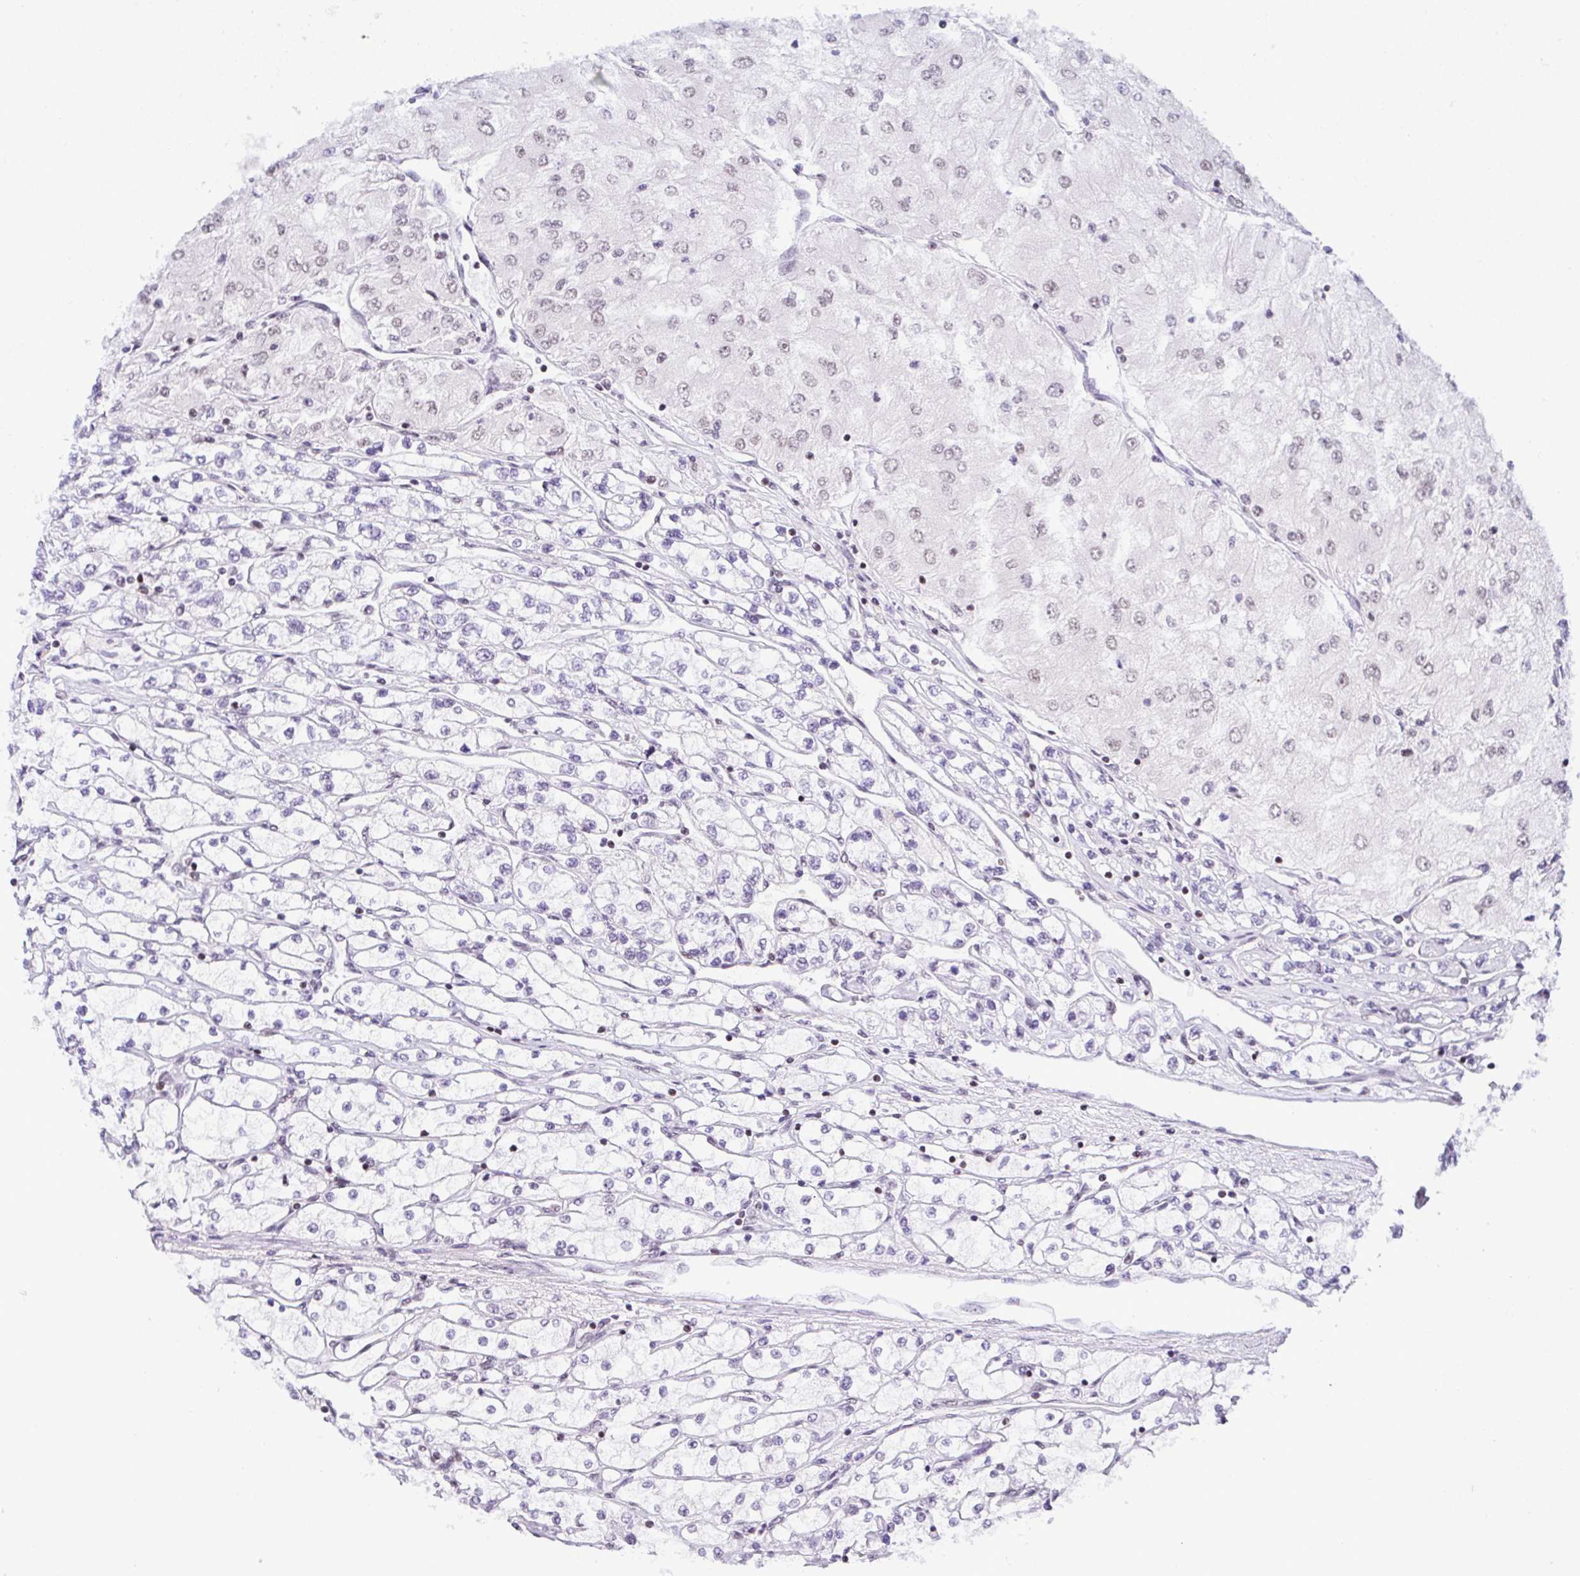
{"staining": {"intensity": "weak", "quantity": "<25%", "location": "nuclear"}, "tissue": "renal cancer", "cell_type": "Tumor cells", "image_type": "cancer", "snomed": [{"axis": "morphology", "description": "Adenocarcinoma, NOS"}, {"axis": "topography", "description": "Kidney"}], "caption": "Immunohistochemistry (IHC) of adenocarcinoma (renal) demonstrates no expression in tumor cells.", "gene": "DR1", "patient": {"sex": "male", "age": 80}}